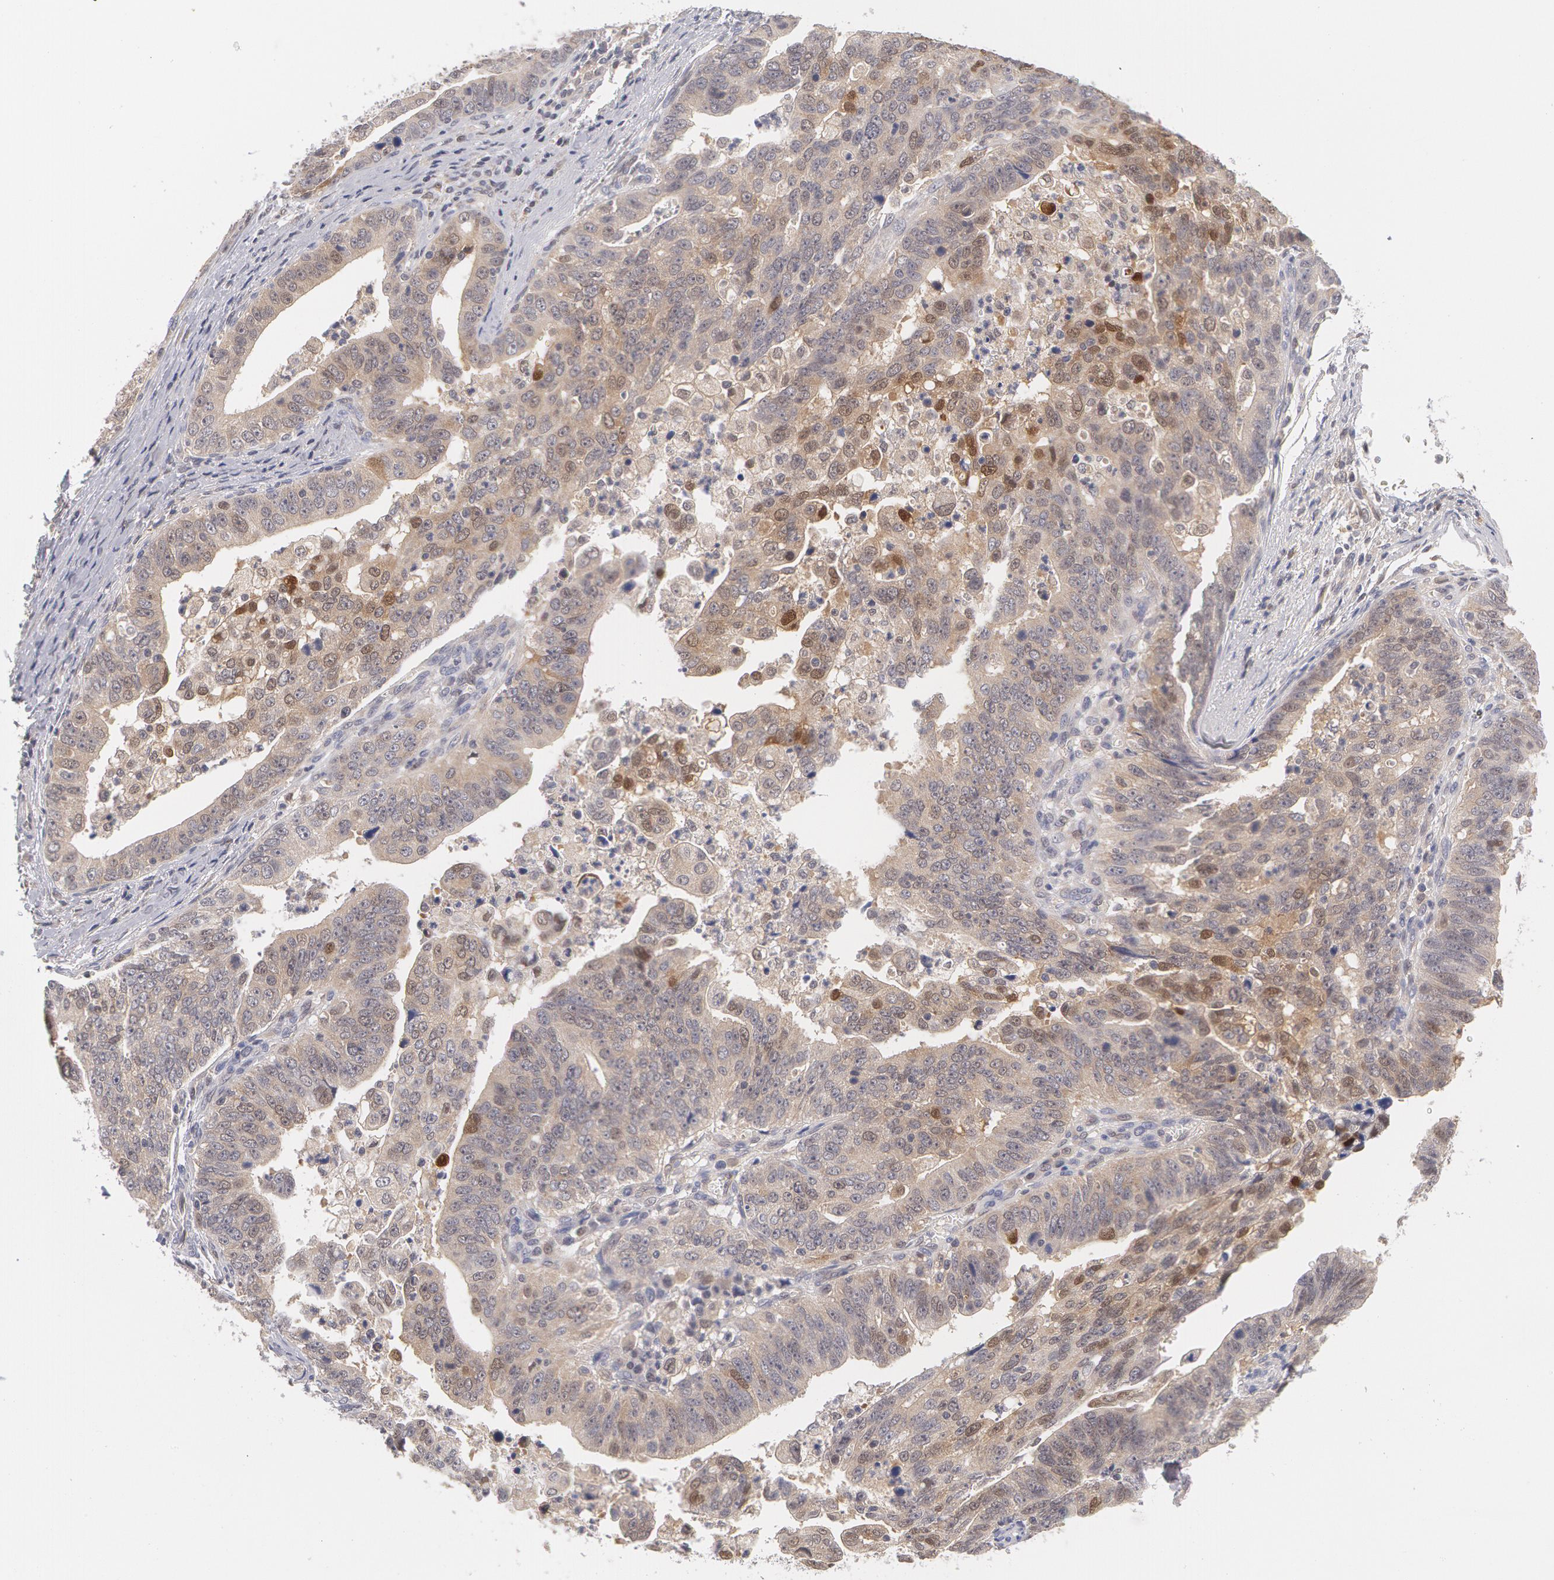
{"staining": {"intensity": "moderate", "quantity": "25%-75%", "location": "cytoplasmic/membranous,nuclear"}, "tissue": "stomach cancer", "cell_type": "Tumor cells", "image_type": "cancer", "snomed": [{"axis": "morphology", "description": "Adenocarcinoma, NOS"}, {"axis": "topography", "description": "Stomach, upper"}], "caption": "This is an image of immunohistochemistry (IHC) staining of stomach adenocarcinoma, which shows moderate expression in the cytoplasmic/membranous and nuclear of tumor cells.", "gene": "TXNRD1", "patient": {"sex": "female", "age": 50}}